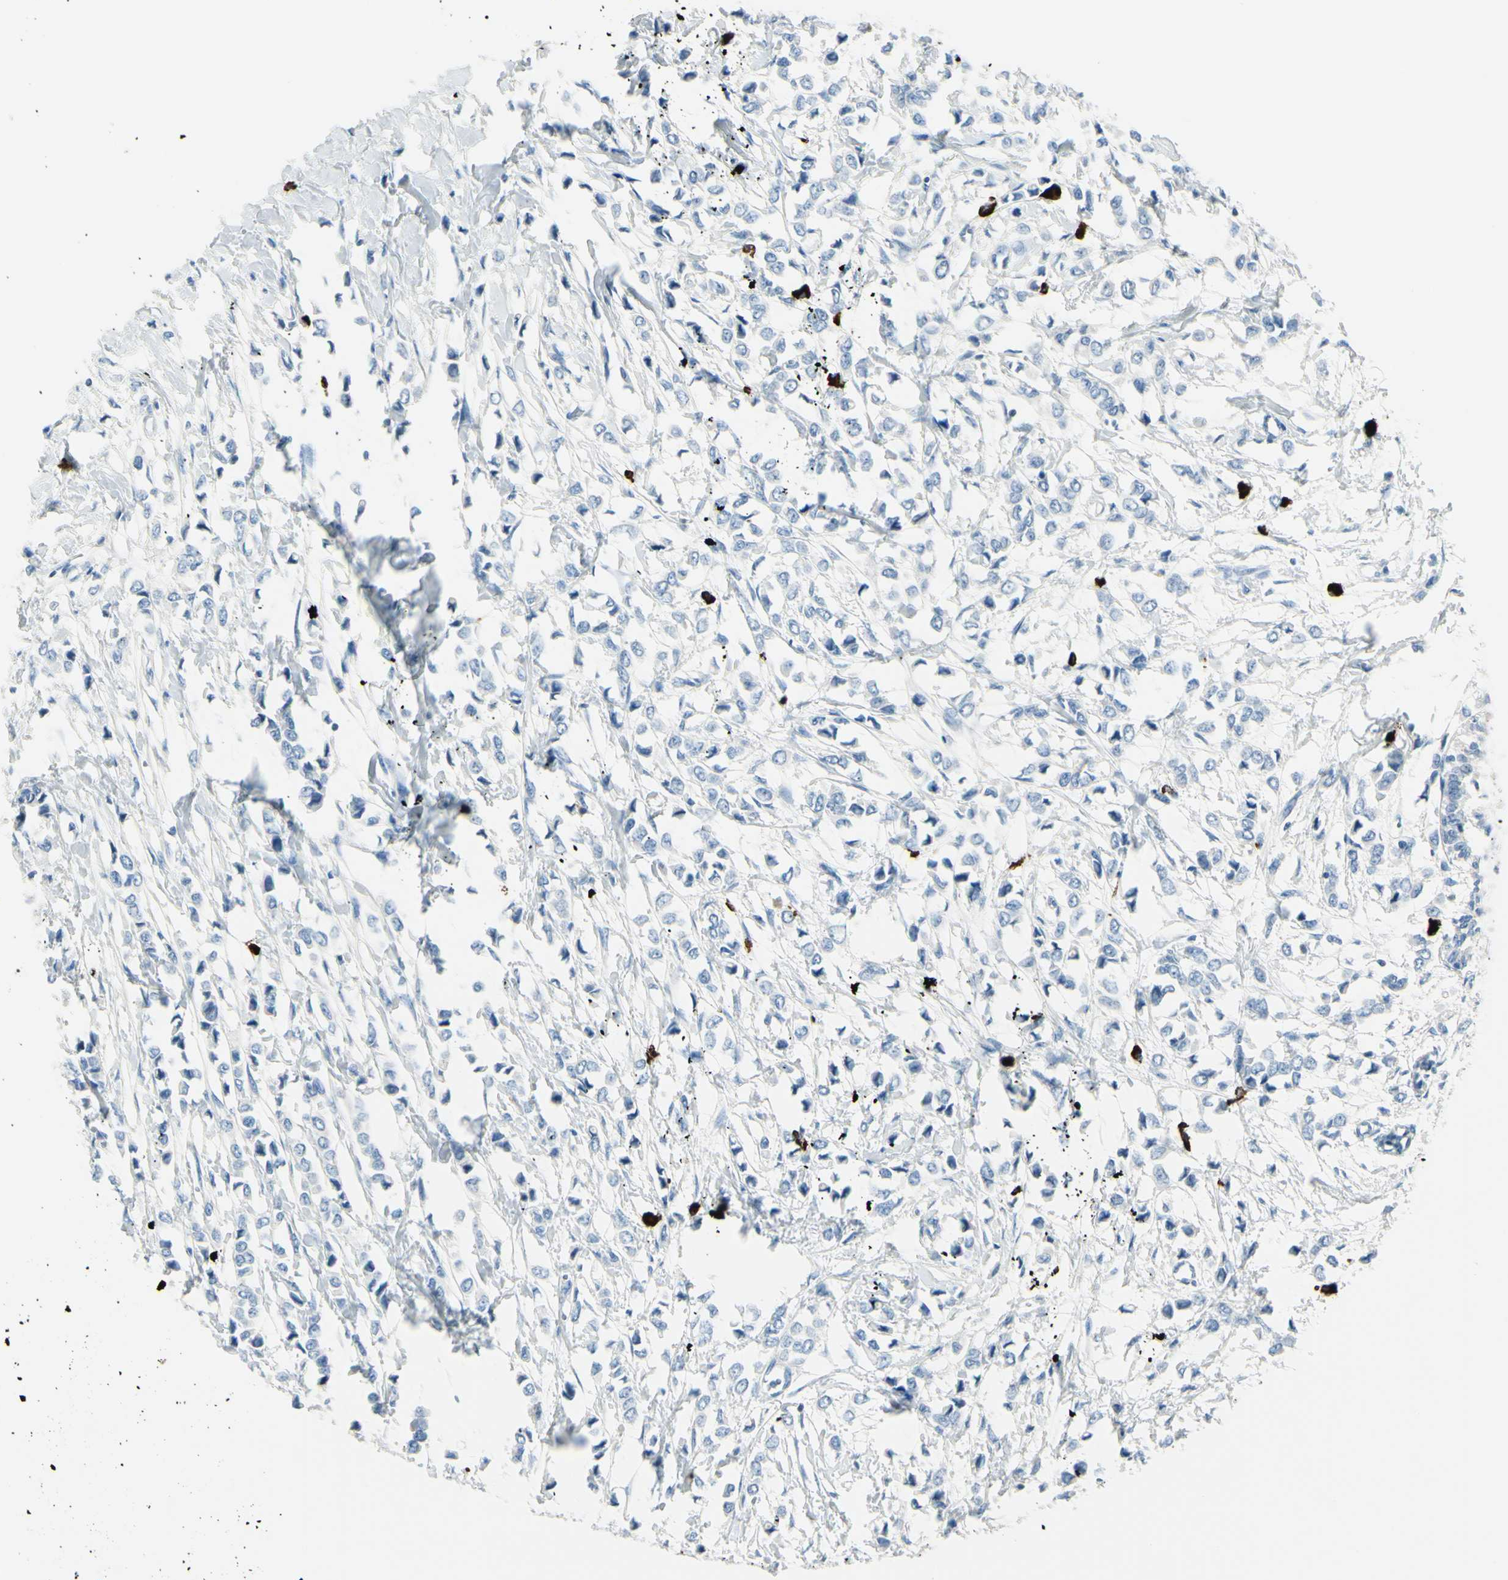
{"staining": {"intensity": "negative", "quantity": "none", "location": "none"}, "tissue": "breast cancer", "cell_type": "Tumor cells", "image_type": "cancer", "snomed": [{"axis": "morphology", "description": "Lobular carcinoma"}, {"axis": "topography", "description": "Breast"}], "caption": "High magnification brightfield microscopy of lobular carcinoma (breast) stained with DAB (3,3'-diaminobenzidine) (brown) and counterstained with hematoxylin (blue): tumor cells show no significant positivity. The staining was performed using DAB (3,3'-diaminobenzidine) to visualize the protein expression in brown, while the nuclei were stained in blue with hematoxylin (Magnification: 20x).", "gene": "DLG4", "patient": {"sex": "female", "age": 51}}